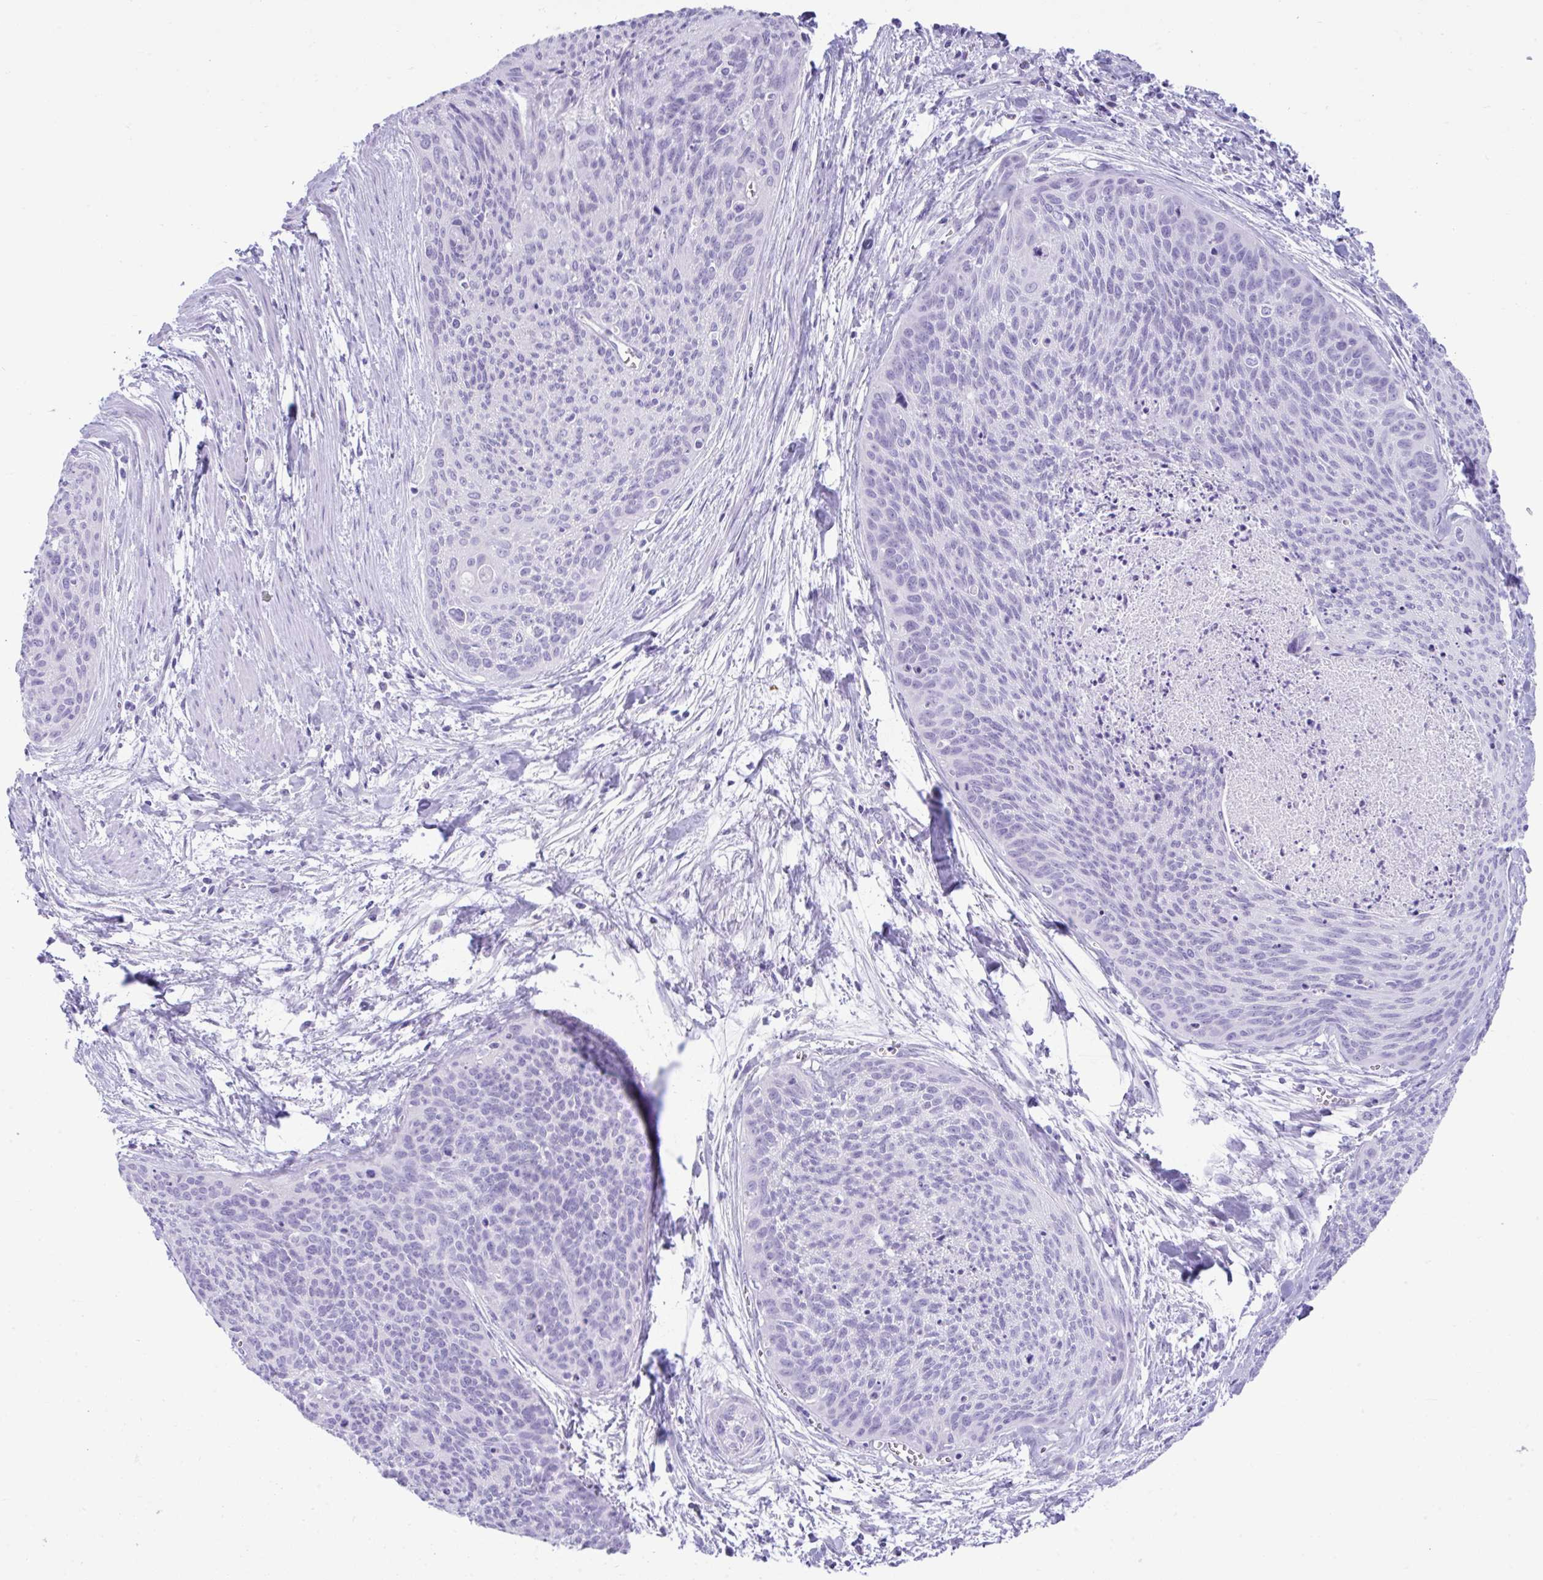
{"staining": {"intensity": "negative", "quantity": "none", "location": "none"}, "tissue": "cervical cancer", "cell_type": "Tumor cells", "image_type": "cancer", "snomed": [{"axis": "morphology", "description": "Squamous cell carcinoma, NOS"}, {"axis": "topography", "description": "Cervix"}], "caption": "IHC micrograph of human cervical squamous cell carcinoma stained for a protein (brown), which reveals no expression in tumor cells.", "gene": "PSCA", "patient": {"sex": "female", "age": 55}}